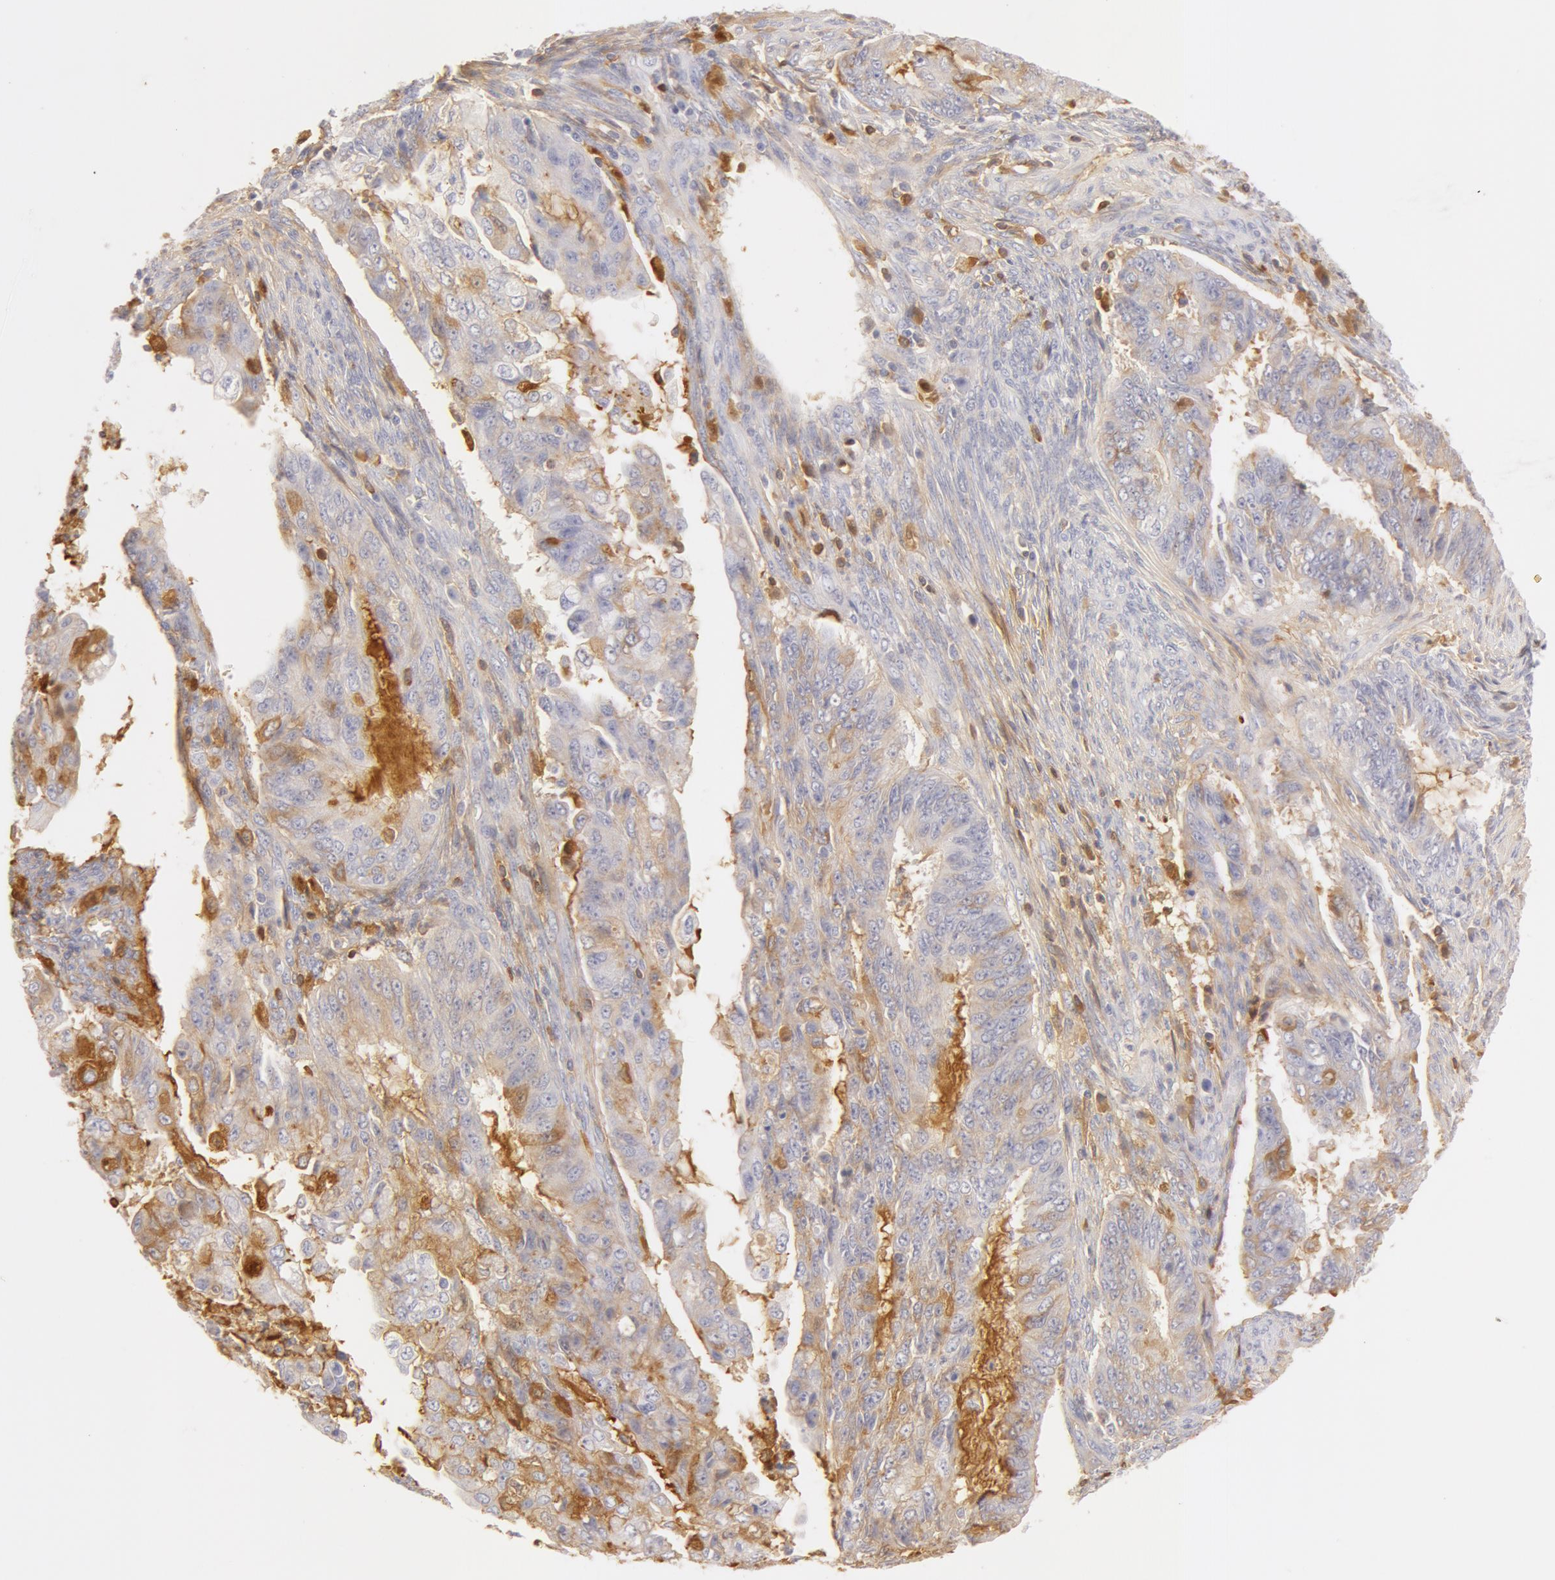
{"staining": {"intensity": "negative", "quantity": "none", "location": "none"}, "tissue": "endometrial cancer", "cell_type": "Tumor cells", "image_type": "cancer", "snomed": [{"axis": "morphology", "description": "Adenocarcinoma, NOS"}, {"axis": "topography", "description": "Endometrium"}], "caption": "Tumor cells show no significant protein positivity in endometrial adenocarcinoma.", "gene": "AHSG", "patient": {"sex": "female", "age": 75}}